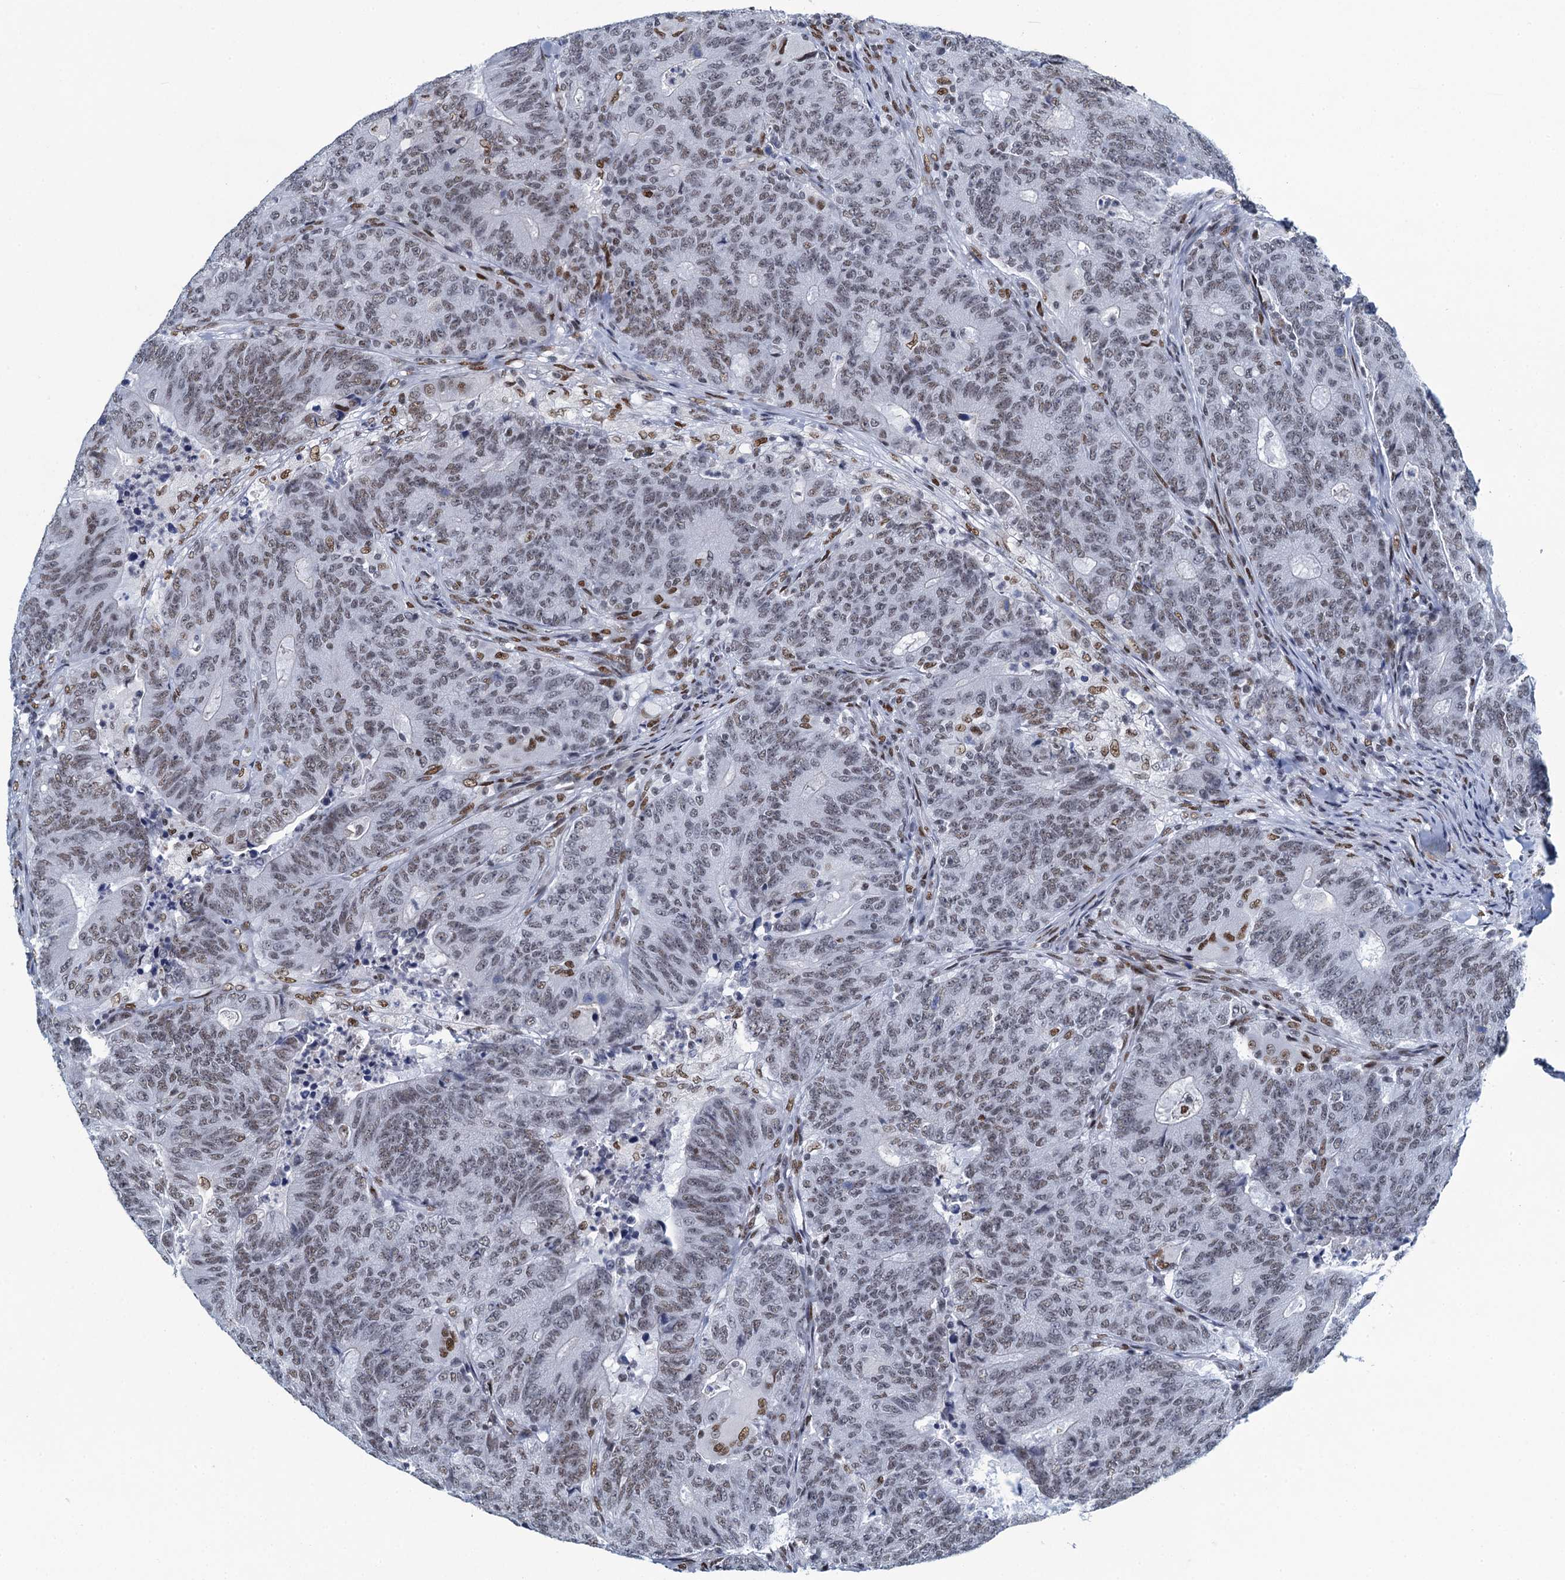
{"staining": {"intensity": "weak", "quantity": ">75%", "location": "nuclear"}, "tissue": "colorectal cancer", "cell_type": "Tumor cells", "image_type": "cancer", "snomed": [{"axis": "morphology", "description": "Adenocarcinoma, NOS"}, {"axis": "topography", "description": "Colon"}], "caption": "There is low levels of weak nuclear staining in tumor cells of adenocarcinoma (colorectal), as demonstrated by immunohistochemical staining (brown color).", "gene": "HNRNPUL2", "patient": {"sex": "female", "age": 75}}